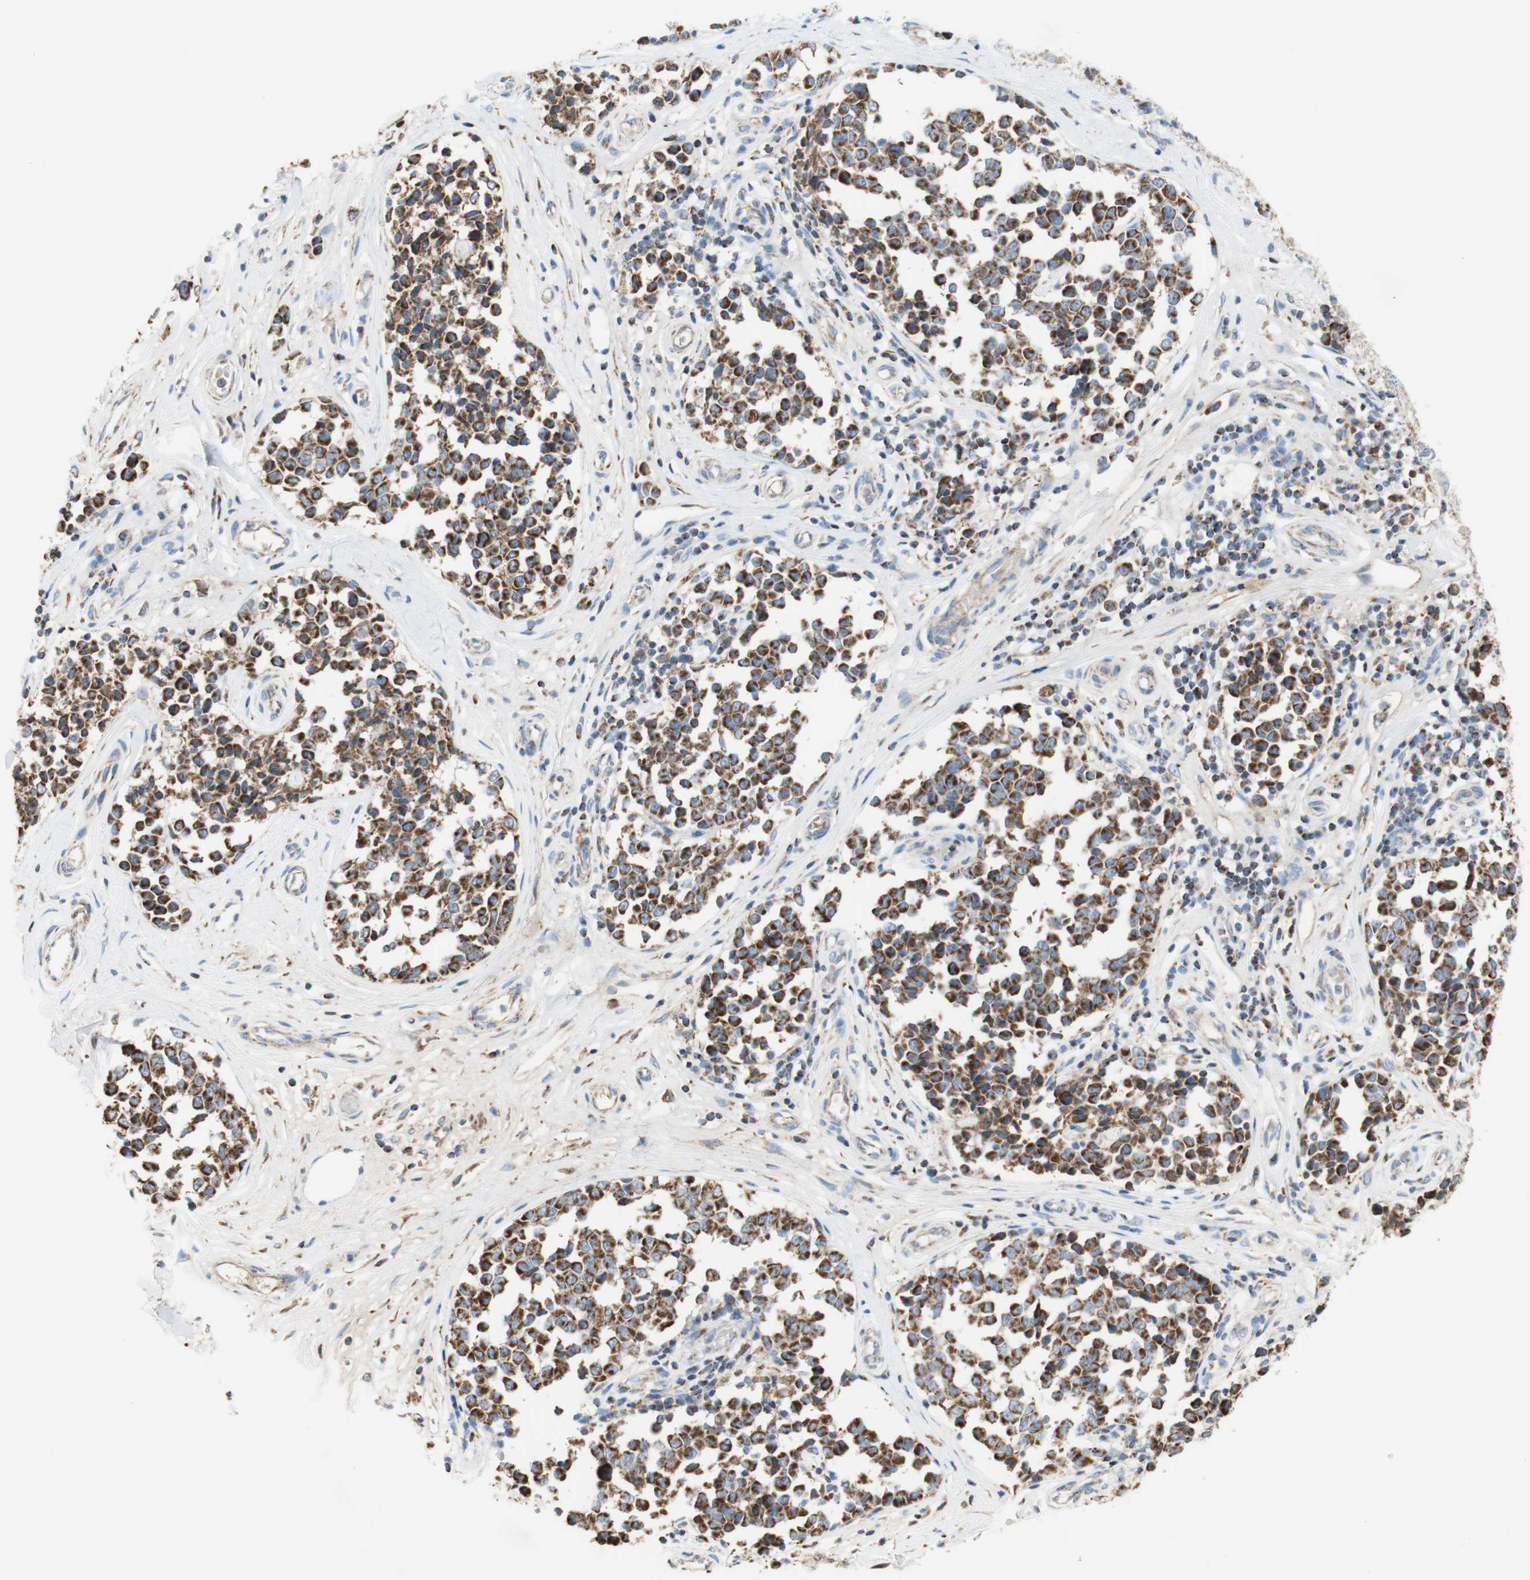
{"staining": {"intensity": "strong", "quantity": ">75%", "location": "cytoplasmic/membranous"}, "tissue": "melanoma", "cell_type": "Tumor cells", "image_type": "cancer", "snomed": [{"axis": "morphology", "description": "Malignant melanoma, NOS"}, {"axis": "topography", "description": "Skin"}], "caption": "Malignant melanoma tissue reveals strong cytoplasmic/membranous positivity in approximately >75% of tumor cells, visualized by immunohistochemistry. The protein of interest is shown in brown color, while the nuclei are stained blue.", "gene": "SDHB", "patient": {"sex": "female", "age": 64}}